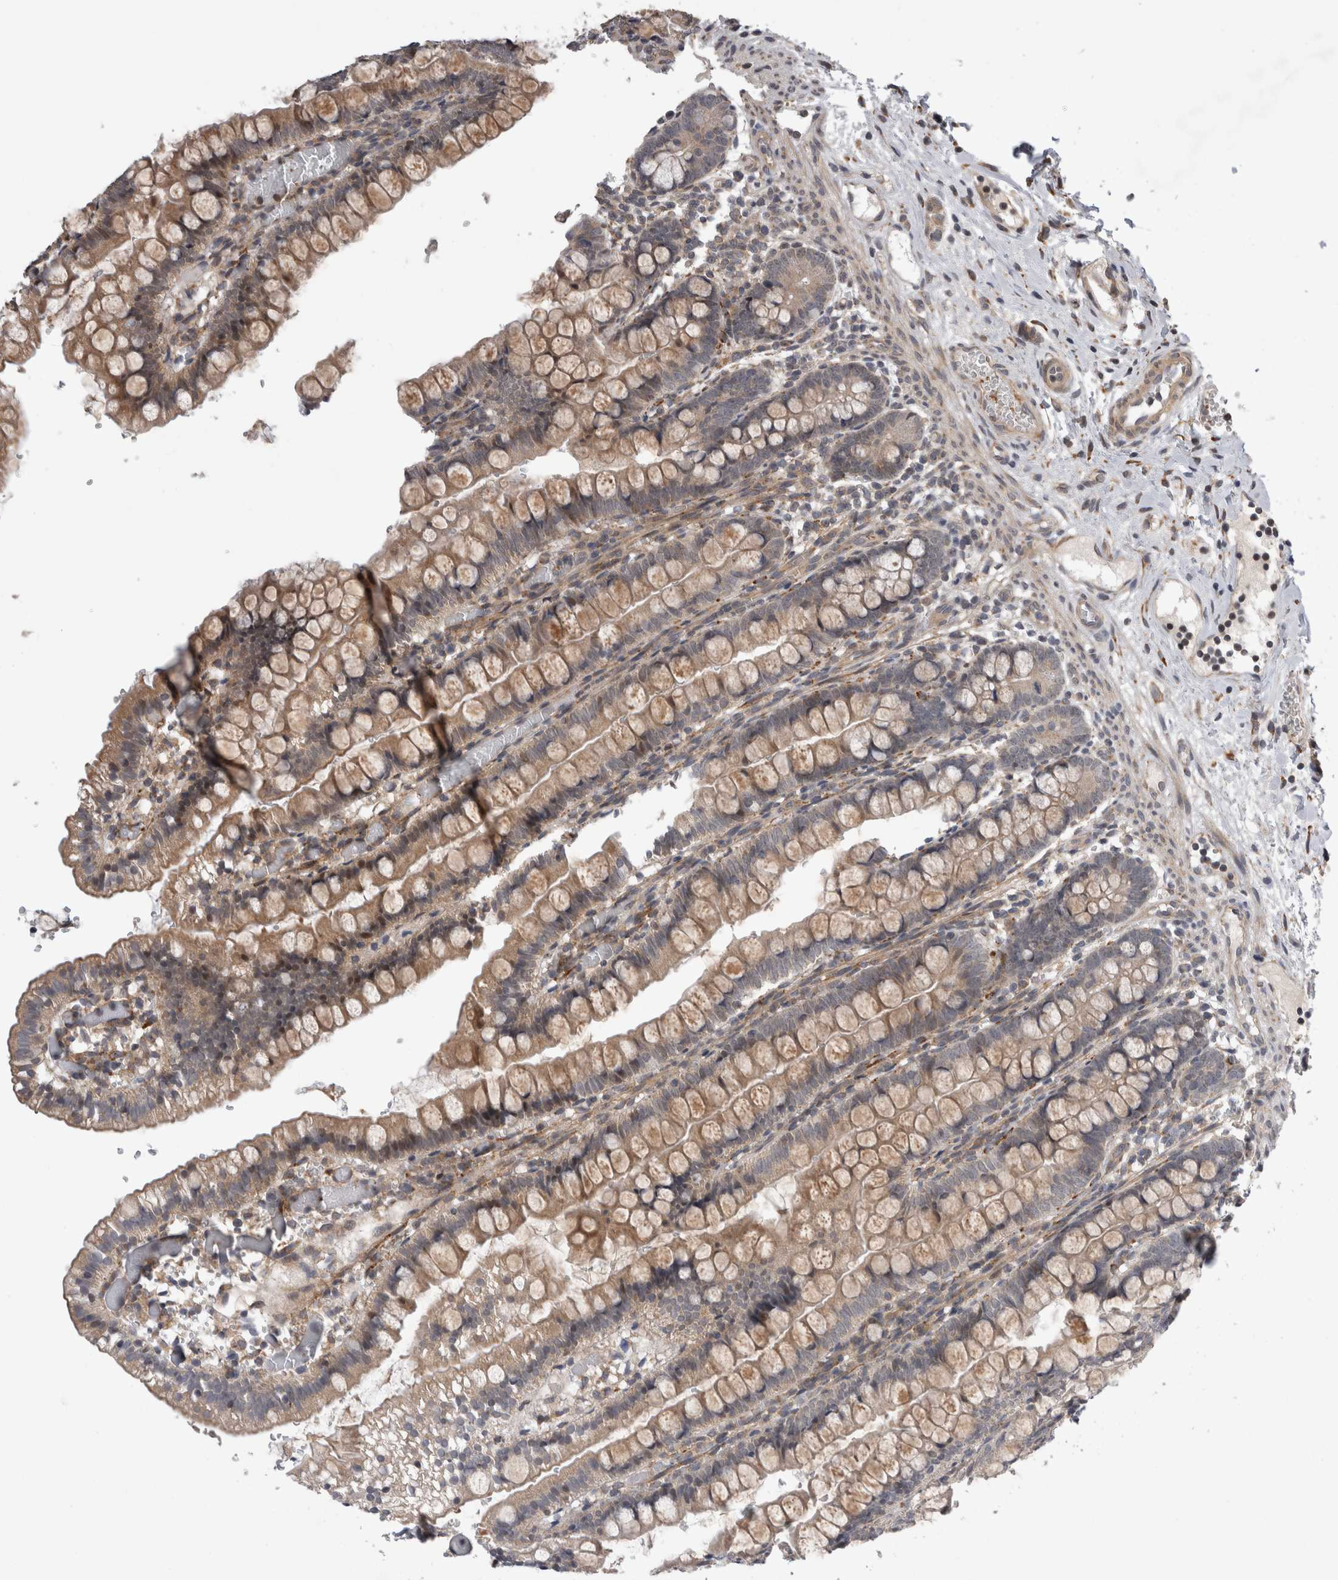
{"staining": {"intensity": "moderate", "quantity": ">75%", "location": "cytoplasmic/membranous"}, "tissue": "small intestine", "cell_type": "Glandular cells", "image_type": "normal", "snomed": [{"axis": "morphology", "description": "Normal tissue, NOS"}, {"axis": "morphology", "description": "Developmental malformation"}, {"axis": "topography", "description": "Small intestine"}], "caption": "Protein analysis of normal small intestine reveals moderate cytoplasmic/membranous positivity in approximately >75% of glandular cells.", "gene": "ARHGAP29", "patient": {"sex": "male"}}